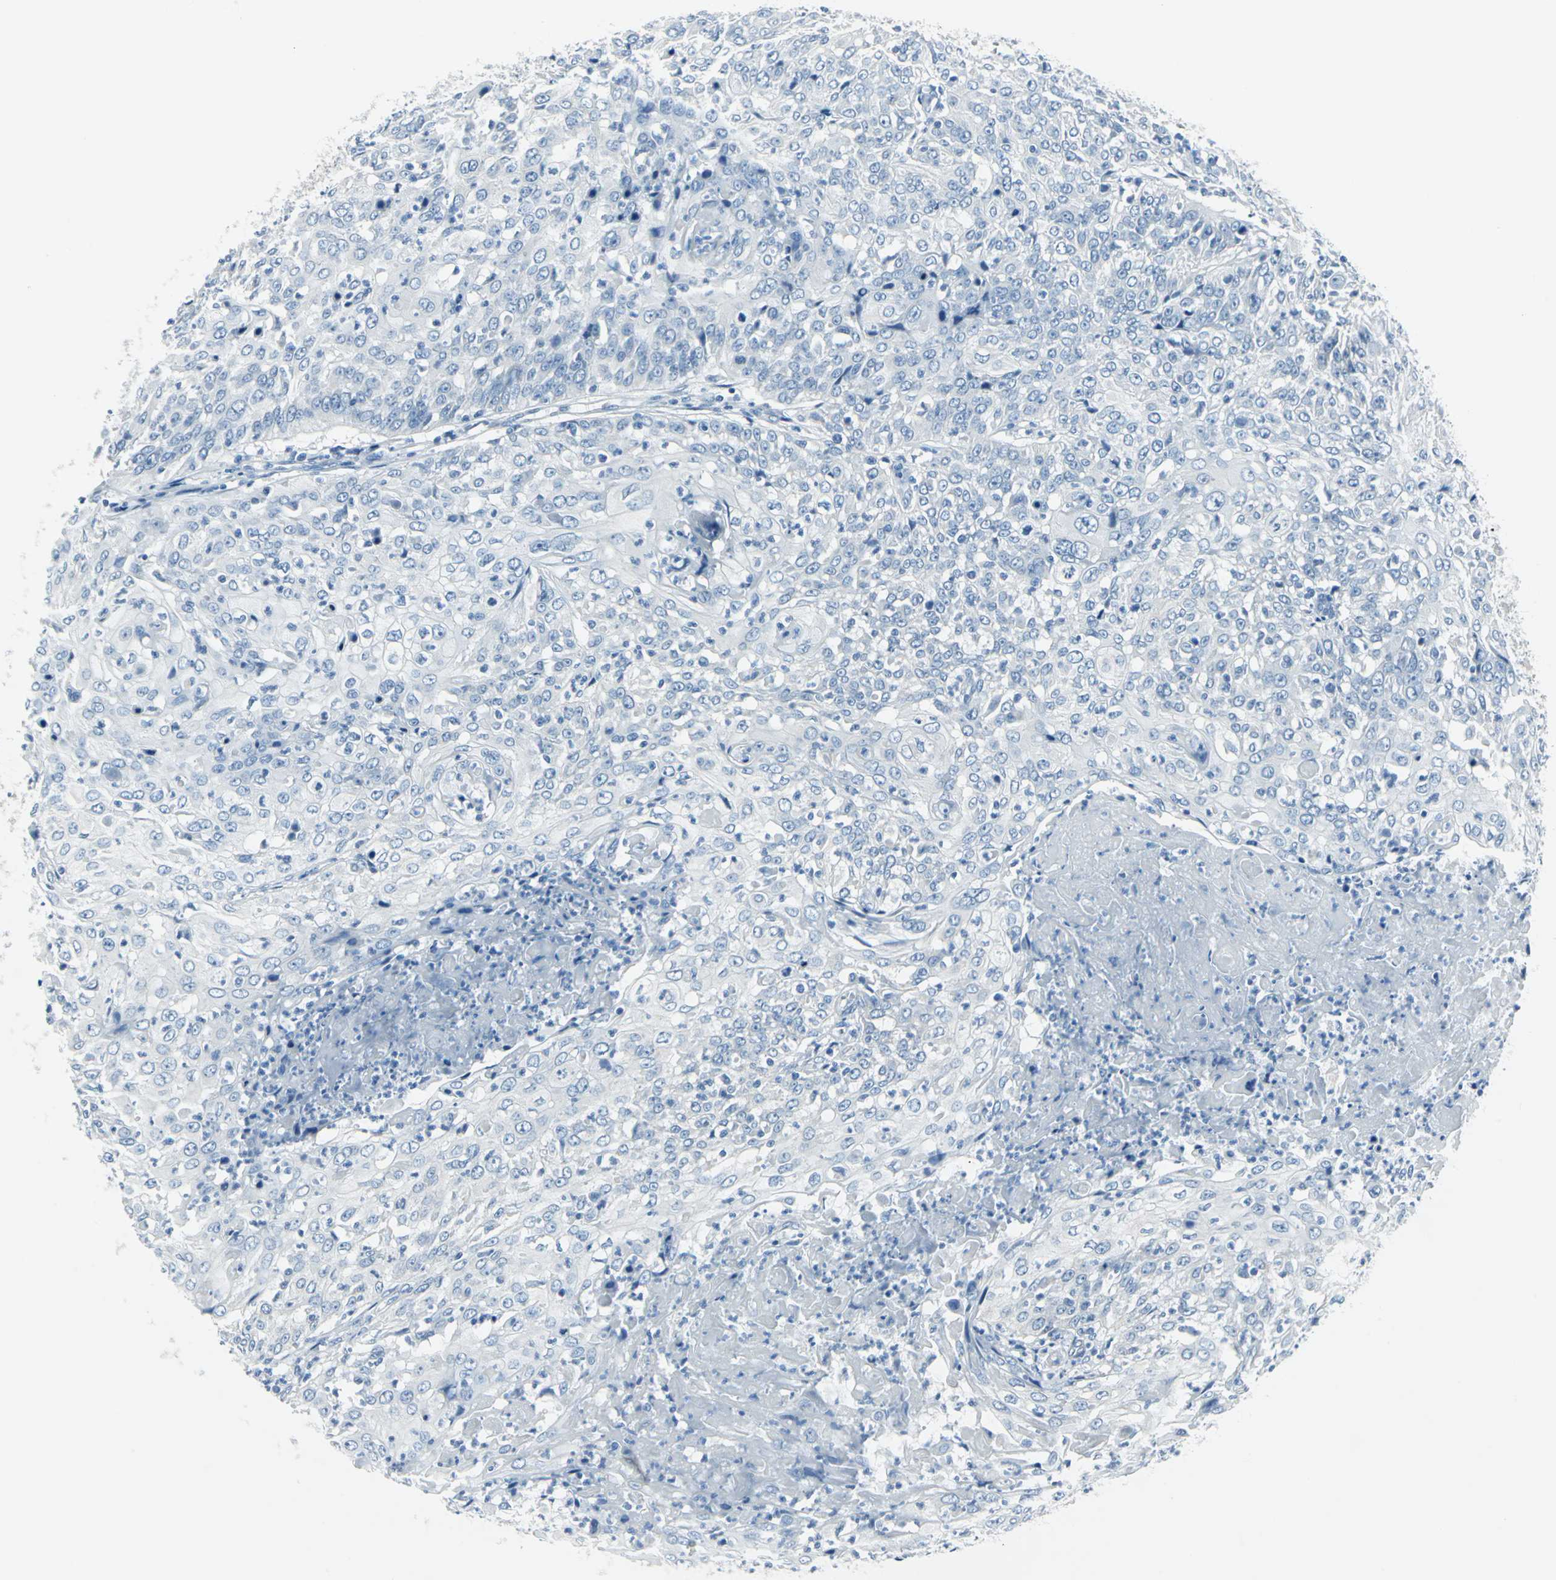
{"staining": {"intensity": "negative", "quantity": "none", "location": "none"}, "tissue": "cervical cancer", "cell_type": "Tumor cells", "image_type": "cancer", "snomed": [{"axis": "morphology", "description": "Squamous cell carcinoma, NOS"}, {"axis": "topography", "description": "Cervix"}], "caption": "Image shows no protein expression in tumor cells of squamous cell carcinoma (cervical) tissue. (Brightfield microscopy of DAB immunohistochemistry at high magnification).", "gene": "CYB5A", "patient": {"sex": "female", "age": 39}}